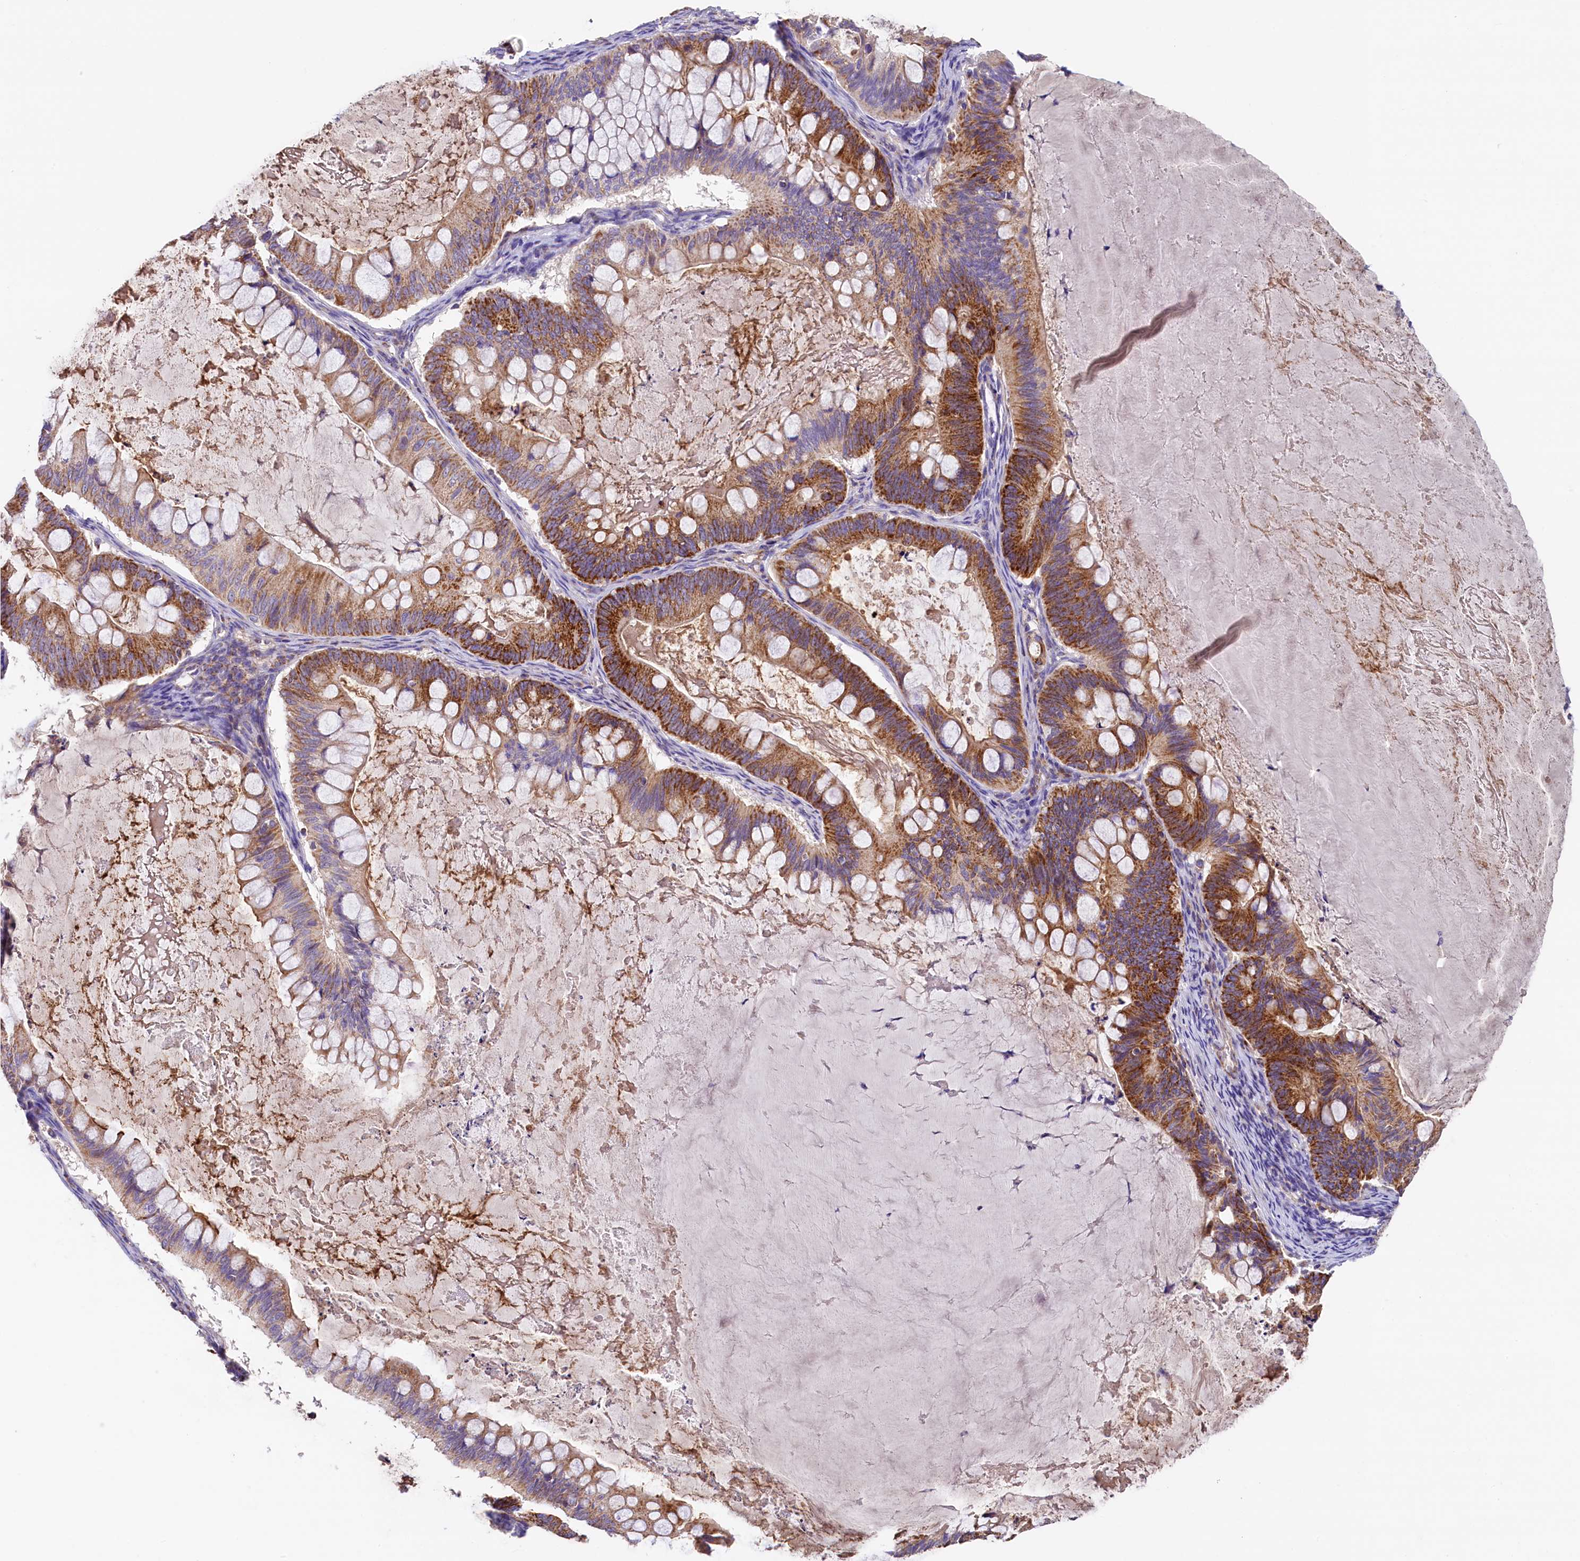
{"staining": {"intensity": "strong", "quantity": ">75%", "location": "cytoplasmic/membranous"}, "tissue": "ovarian cancer", "cell_type": "Tumor cells", "image_type": "cancer", "snomed": [{"axis": "morphology", "description": "Cystadenocarcinoma, mucinous, NOS"}, {"axis": "topography", "description": "Ovary"}], "caption": "Mucinous cystadenocarcinoma (ovarian) stained for a protein (brown) displays strong cytoplasmic/membranous positive positivity in about >75% of tumor cells.", "gene": "PMPCB", "patient": {"sex": "female", "age": 61}}